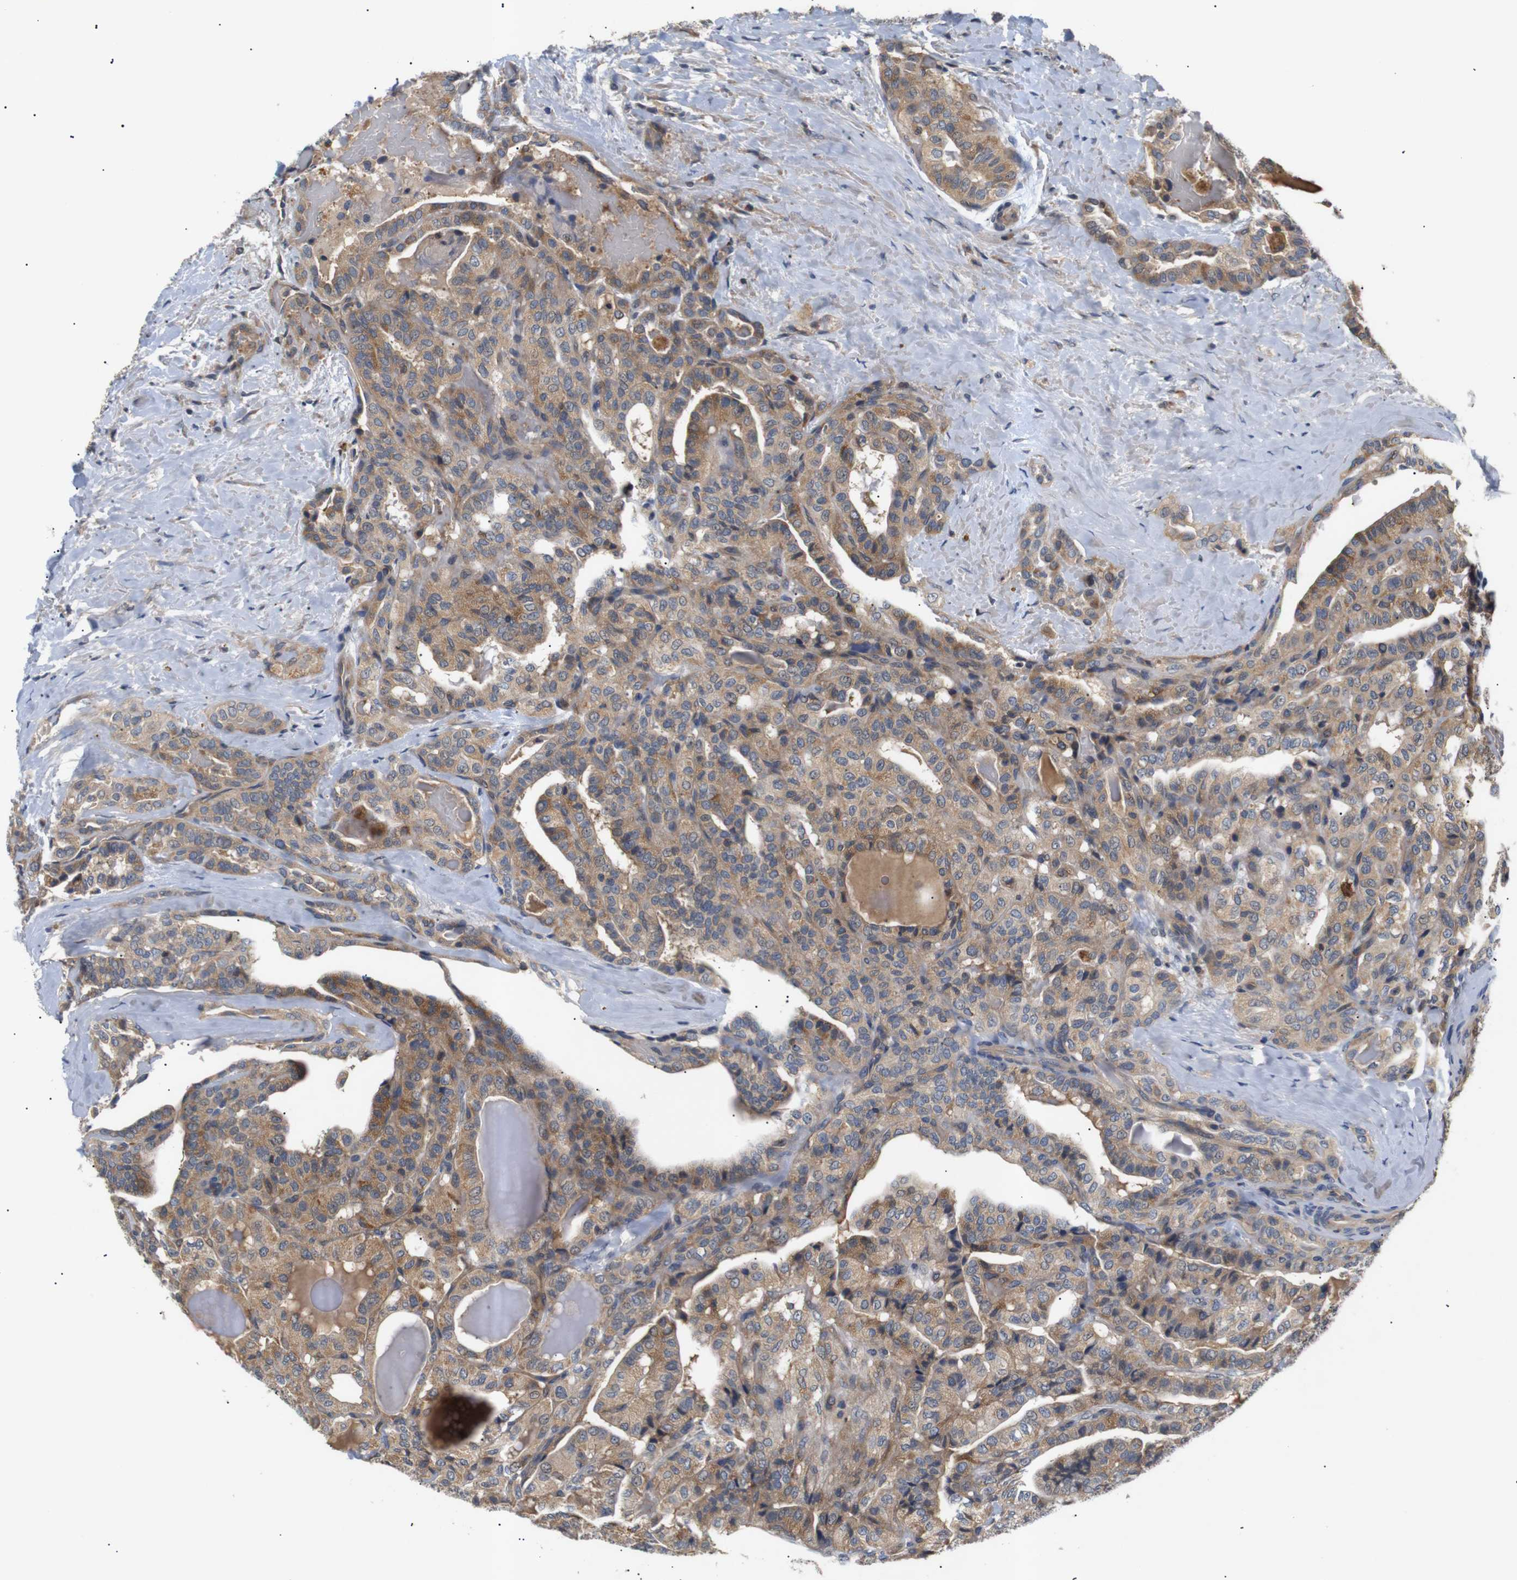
{"staining": {"intensity": "moderate", "quantity": ">75%", "location": "cytoplasmic/membranous"}, "tissue": "thyroid cancer", "cell_type": "Tumor cells", "image_type": "cancer", "snomed": [{"axis": "morphology", "description": "Papillary adenocarcinoma, NOS"}, {"axis": "topography", "description": "Thyroid gland"}], "caption": "Moderate cytoplasmic/membranous protein staining is appreciated in about >75% of tumor cells in papillary adenocarcinoma (thyroid).", "gene": "RIPK1", "patient": {"sex": "male", "age": 77}}